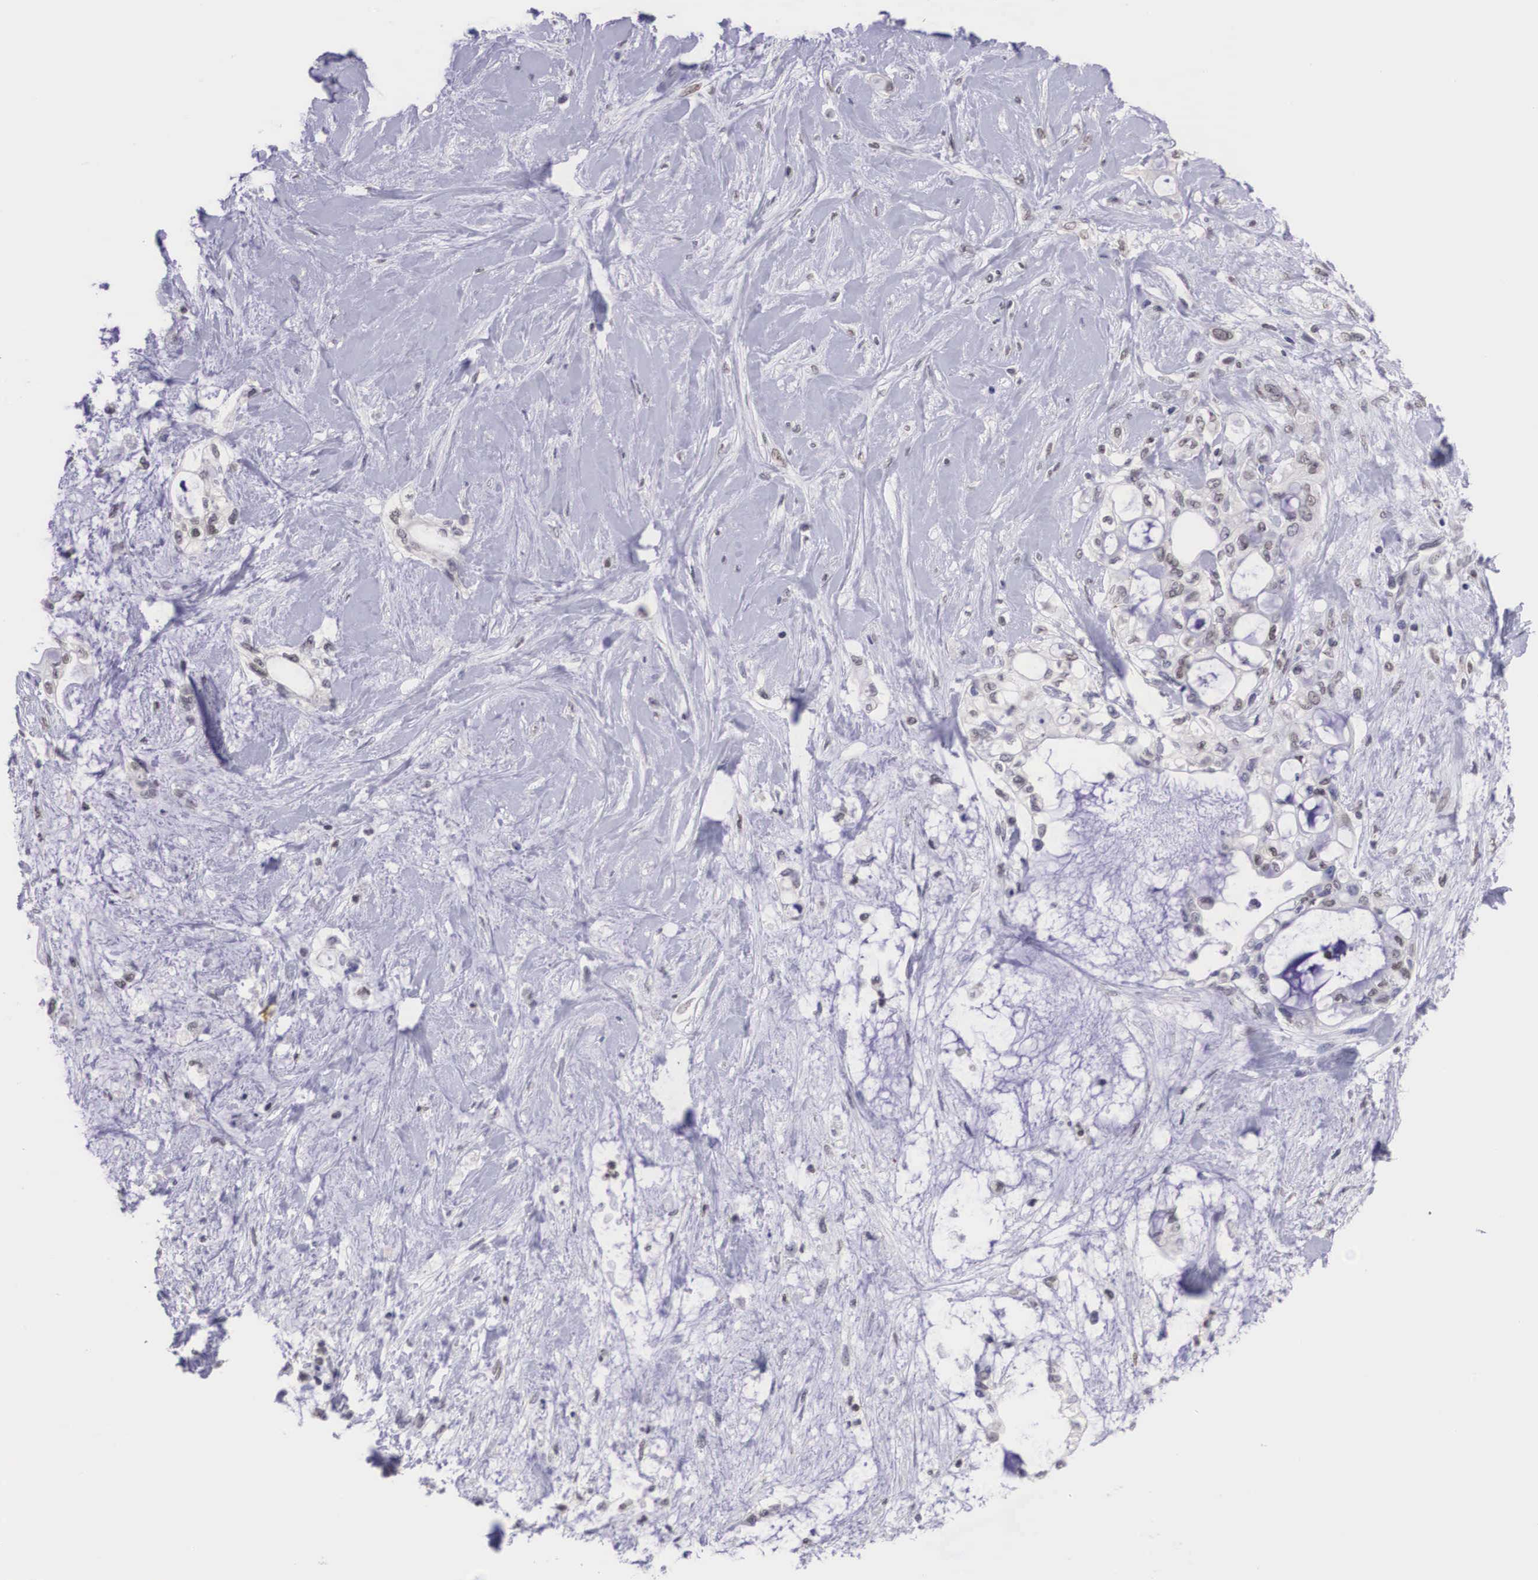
{"staining": {"intensity": "moderate", "quantity": "25%-75%", "location": "nuclear"}, "tissue": "pancreatic cancer", "cell_type": "Tumor cells", "image_type": "cancer", "snomed": [{"axis": "morphology", "description": "Adenocarcinoma, NOS"}, {"axis": "topography", "description": "Pancreas"}], "caption": "Moderate nuclear expression for a protein is present in about 25%-75% of tumor cells of pancreatic cancer using immunohistochemistry.", "gene": "ETV6", "patient": {"sex": "female", "age": 70}}